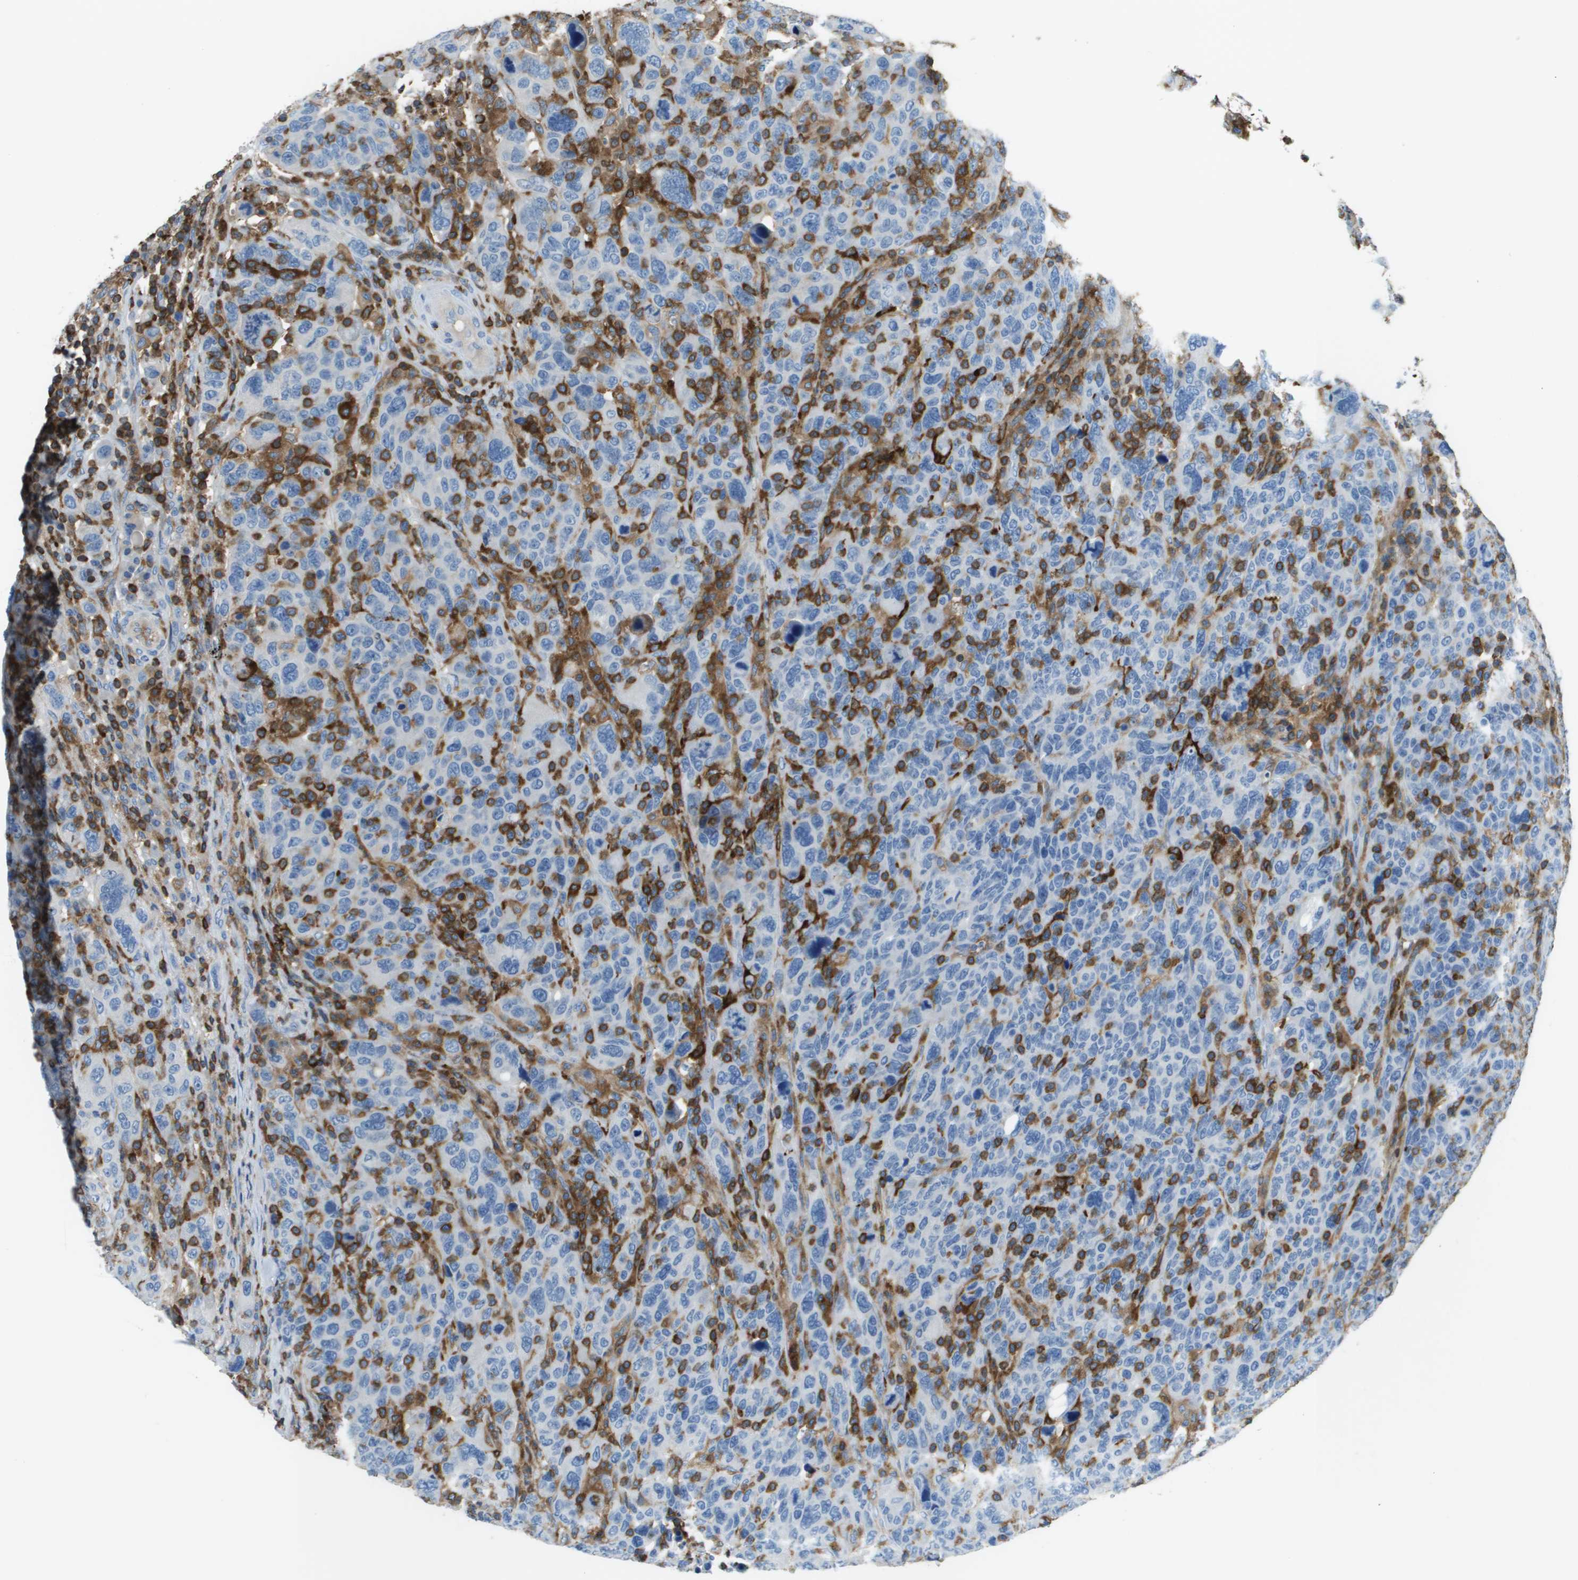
{"staining": {"intensity": "negative", "quantity": "none", "location": "none"}, "tissue": "breast cancer", "cell_type": "Tumor cells", "image_type": "cancer", "snomed": [{"axis": "morphology", "description": "Duct carcinoma"}, {"axis": "topography", "description": "Breast"}], "caption": "Tumor cells are negative for protein expression in human breast intraductal carcinoma.", "gene": "APBB1IP", "patient": {"sex": "female", "age": 37}}